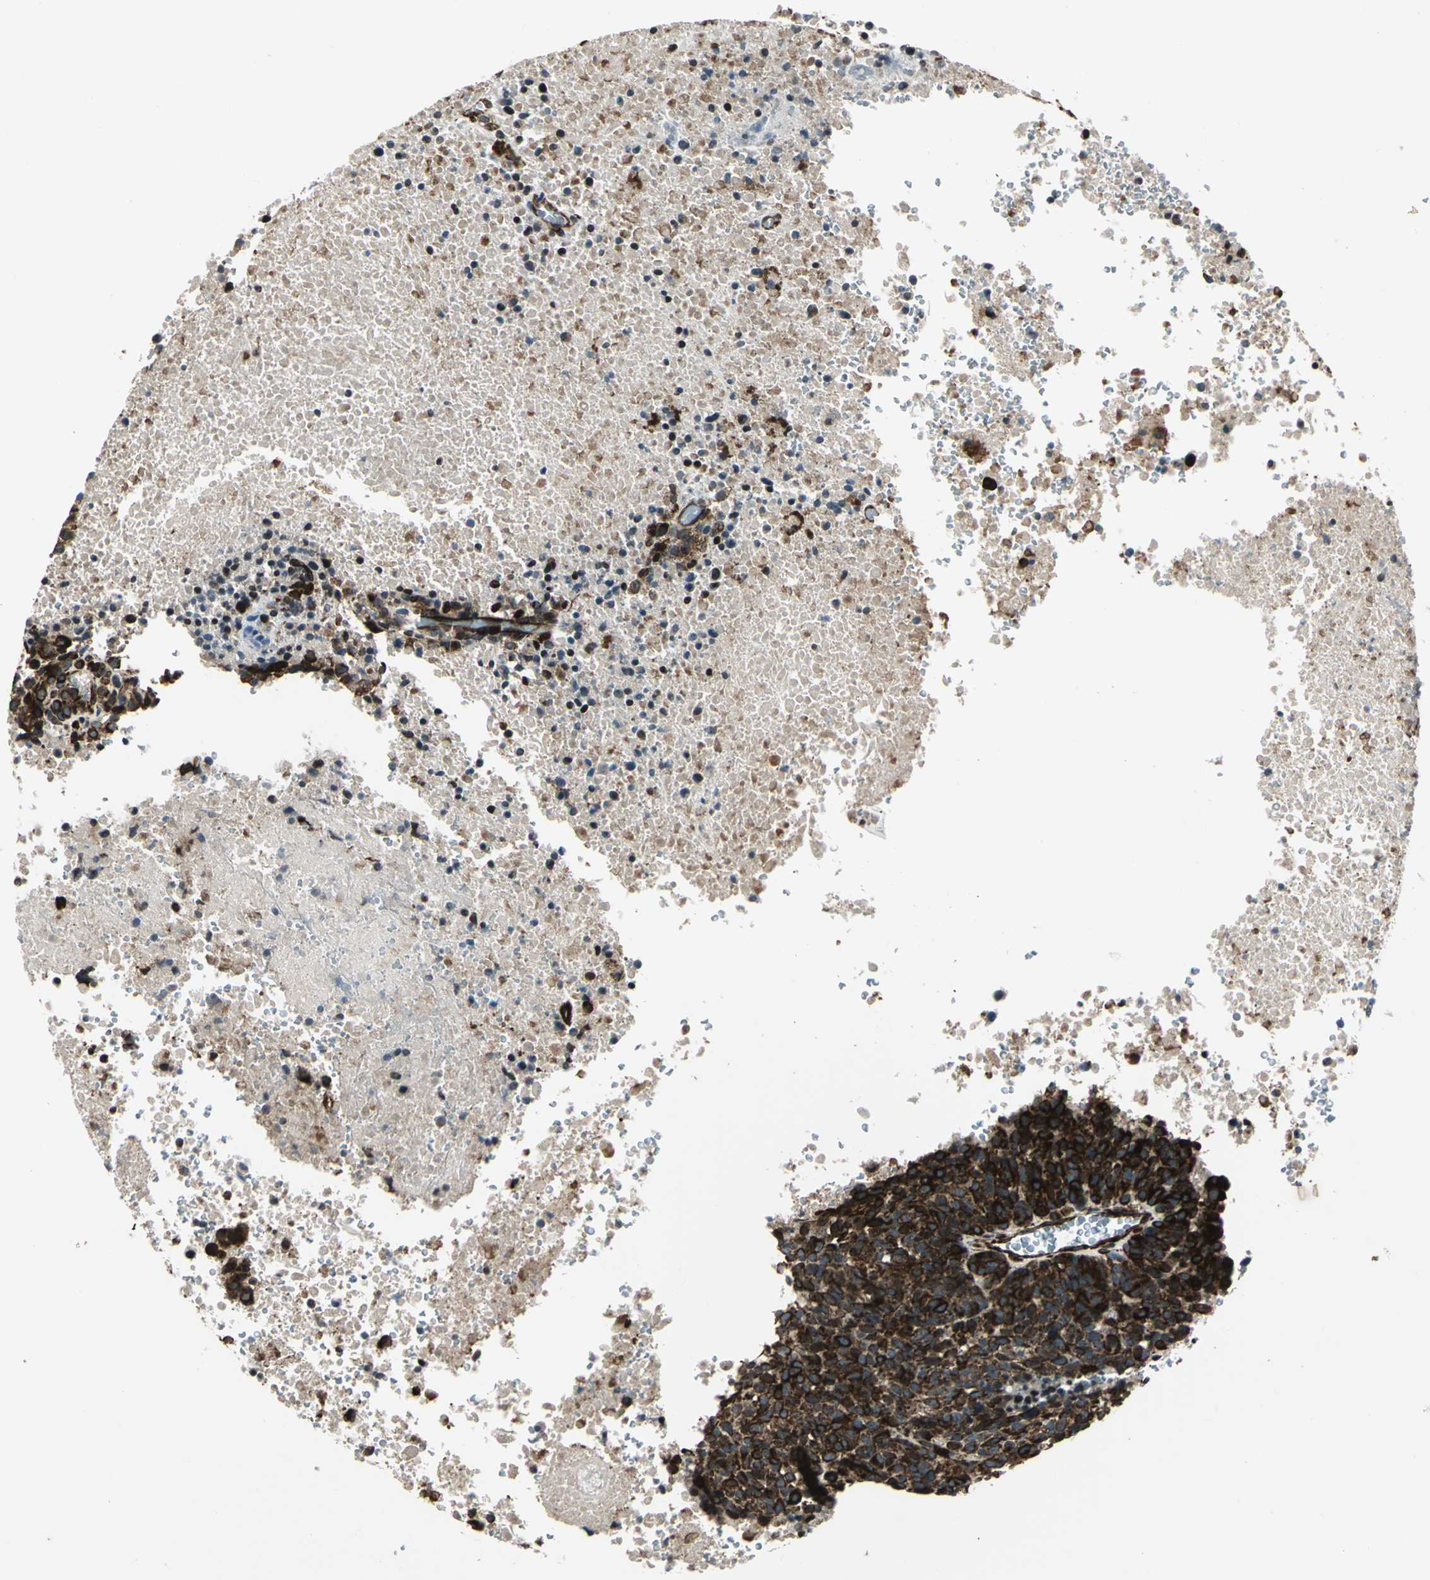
{"staining": {"intensity": "strong", "quantity": ">75%", "location": "cytoplasmic/membranous"}, "tissue": "melanoma", "cell_type": "Tumor cells", "image_type": "cancer", "snomed": [{"axis": "morphology", "description": "Malignant melanoma, Metastatic site"}, {"axis": "topography", "description": "Cerebral cortex"}], "caption": "This is an image of immunohistochemistry (IHC) staining of malignant melanoma (metastatic site), which shows strong staining in the cytoplasmic/membranous of tumor cells.", "gene": "EXD2", "patient": {"sex": "female", "age": 52}}